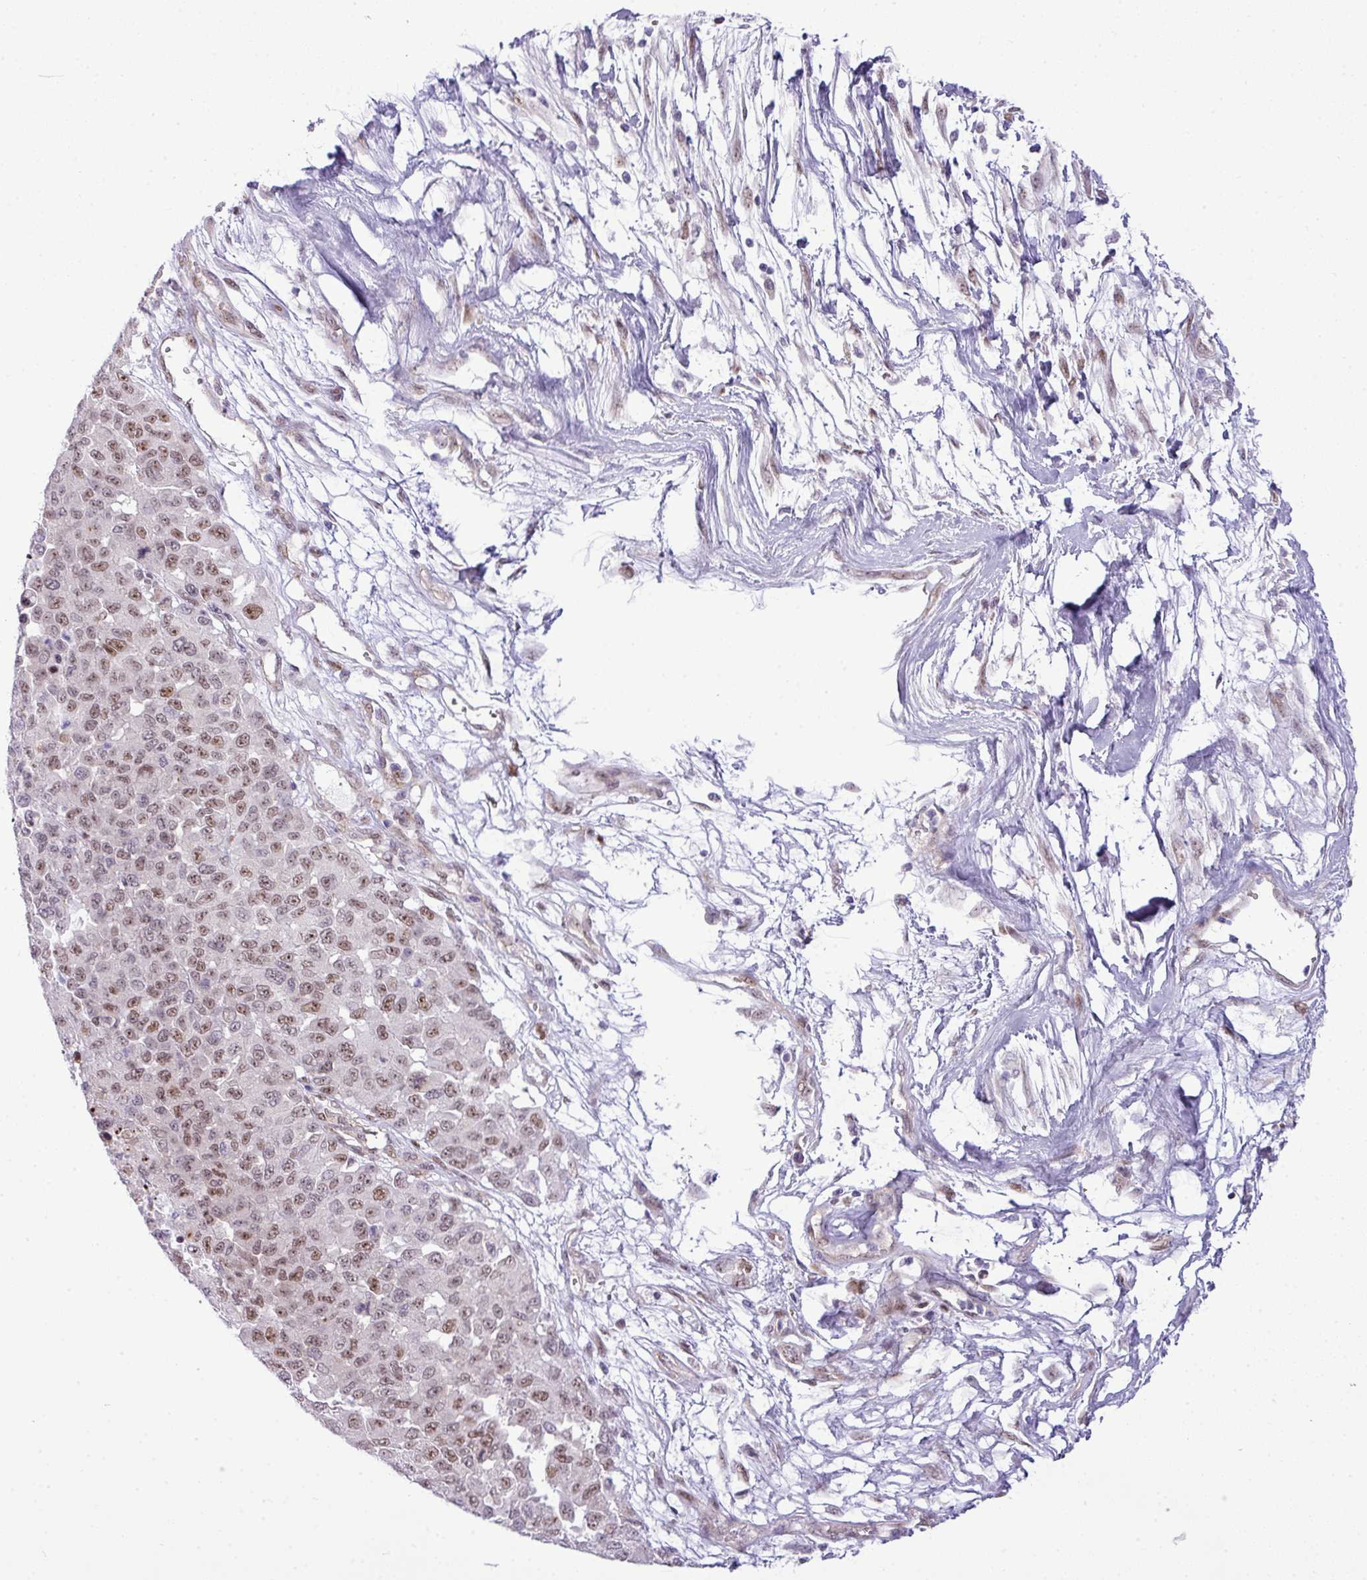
{"staining": {"intensity": "moderate", "quantity": ">75%", "location": "nuclear"}, "tissue": "melanoma", "cell_type": "Tumor cells", "image_type": "cancer", "snomed": [{"axis": "morphology", "description": "Malignant melanoma, NOS"}, {"axis": "topography", "description": "Skin"}], "caption": "Brown immunohistochemical staining in melanoma shows moderate nuclear expression in about >75% of tumor cells. The staining is performed using DAB brown chromogen to label protein expression. The nuclei are counter-stained blue using hematoxylin.", "gene": "MAK16", "patient": {"sex": "male", "age": 62}}